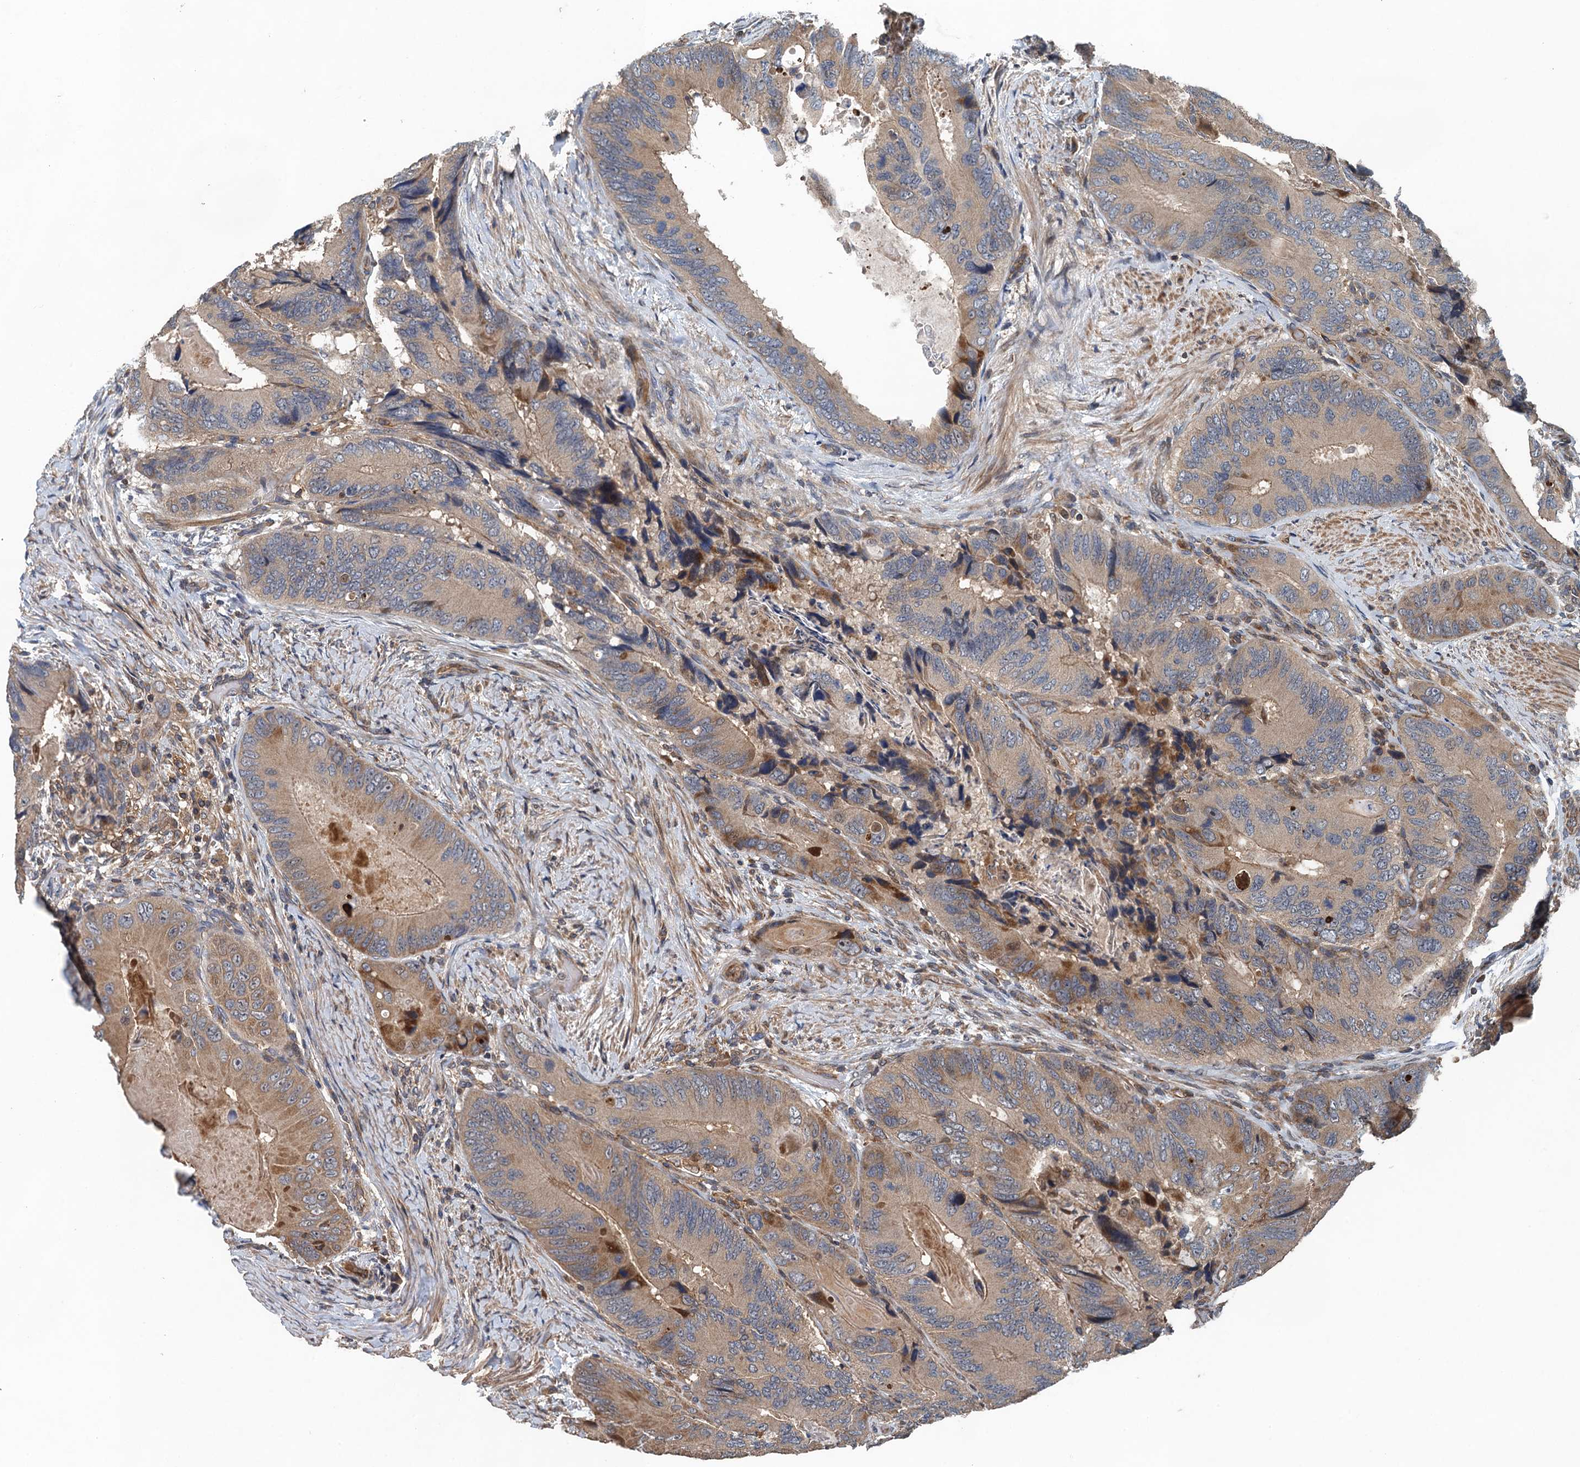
{"staining": {"intensity": "weak", "quantity": ">75%", "location": "cytoplasmic/membranous"}, "tissue": "colorectal cancer", "cell_type": "Tumor cells", "image_type": "cancer", "snomed": [{"axis": "morphology", "description": "Adenocarcinoma, NOS"}, {"axis": "topography", "description": "Colon"}], "caption": "IHC staining of colorectal cancer, which demonstrates low levels of weak cytoplasmic/membranous expression in about >75% of tumor cells indicating weak cytoplasmic/membranous protein staining. The staining was performed using DAB (3,3'-diaminobenzidine) (brown) for protein detection and nuclei were counterstained in hematoxylin (blue).", "gene": "BORCS5", "patient": {"sex": "male", "age": 84}}